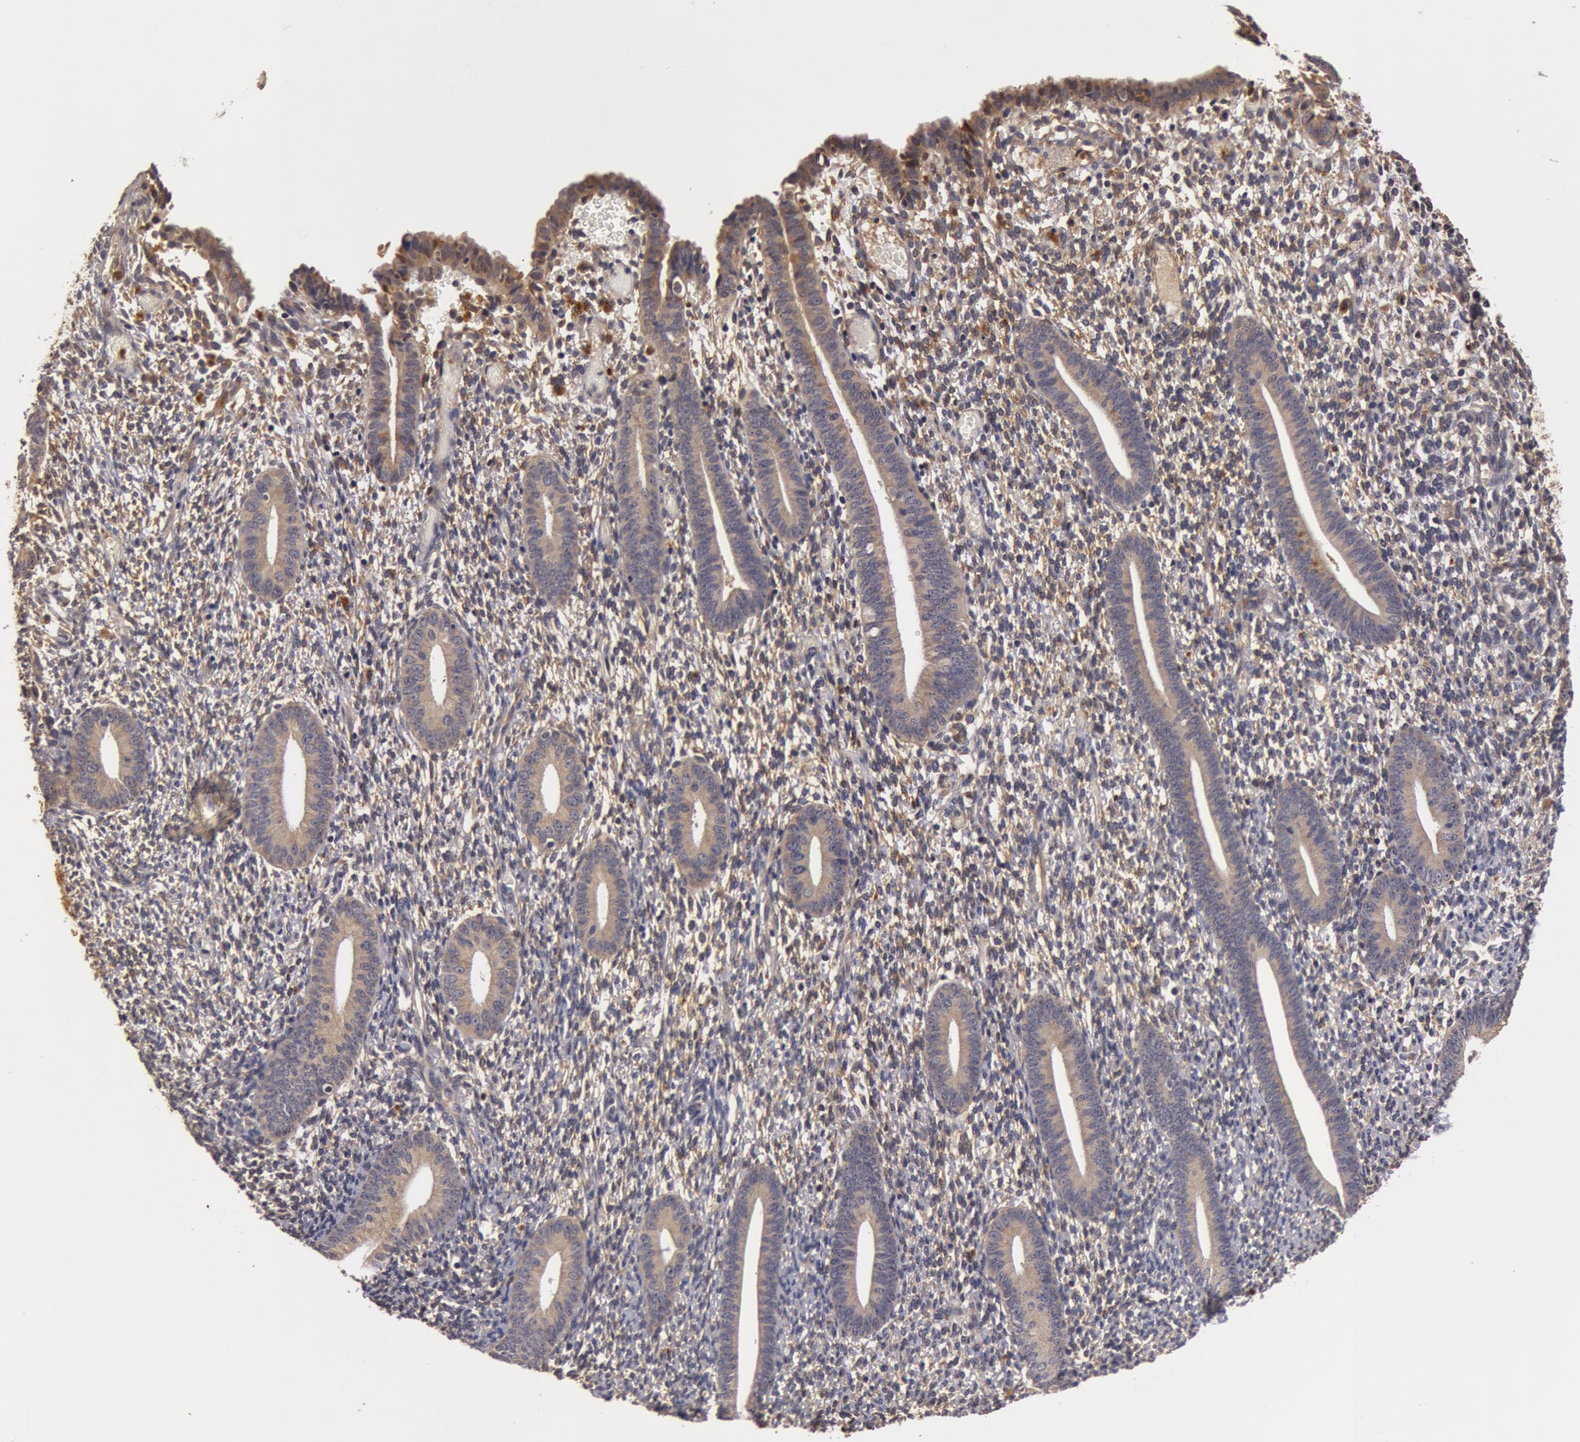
{"staining": {"intensity": "moderate", "quantity": "<25%", "location": "cytoplasmic/membranous"}, "tissue": "endometrium", "cell_type": "Cells in endometrial stroma", "image_type": "normal", "snomed": [{"axis": "morphology", "description": "Normal tissue, NOS"}, {"axis": "topography", "description": "Smooth muscle"}, {"axis": "topography", "description": "Endometrium"}], "caption": "Unremarkable endometrium shows moderate cytoplasmic/membranous positivity in approximately <25% of cells in endometrial stroma.", "gene": "BCHE", "patient": {"sex": "female", "age": 57}}